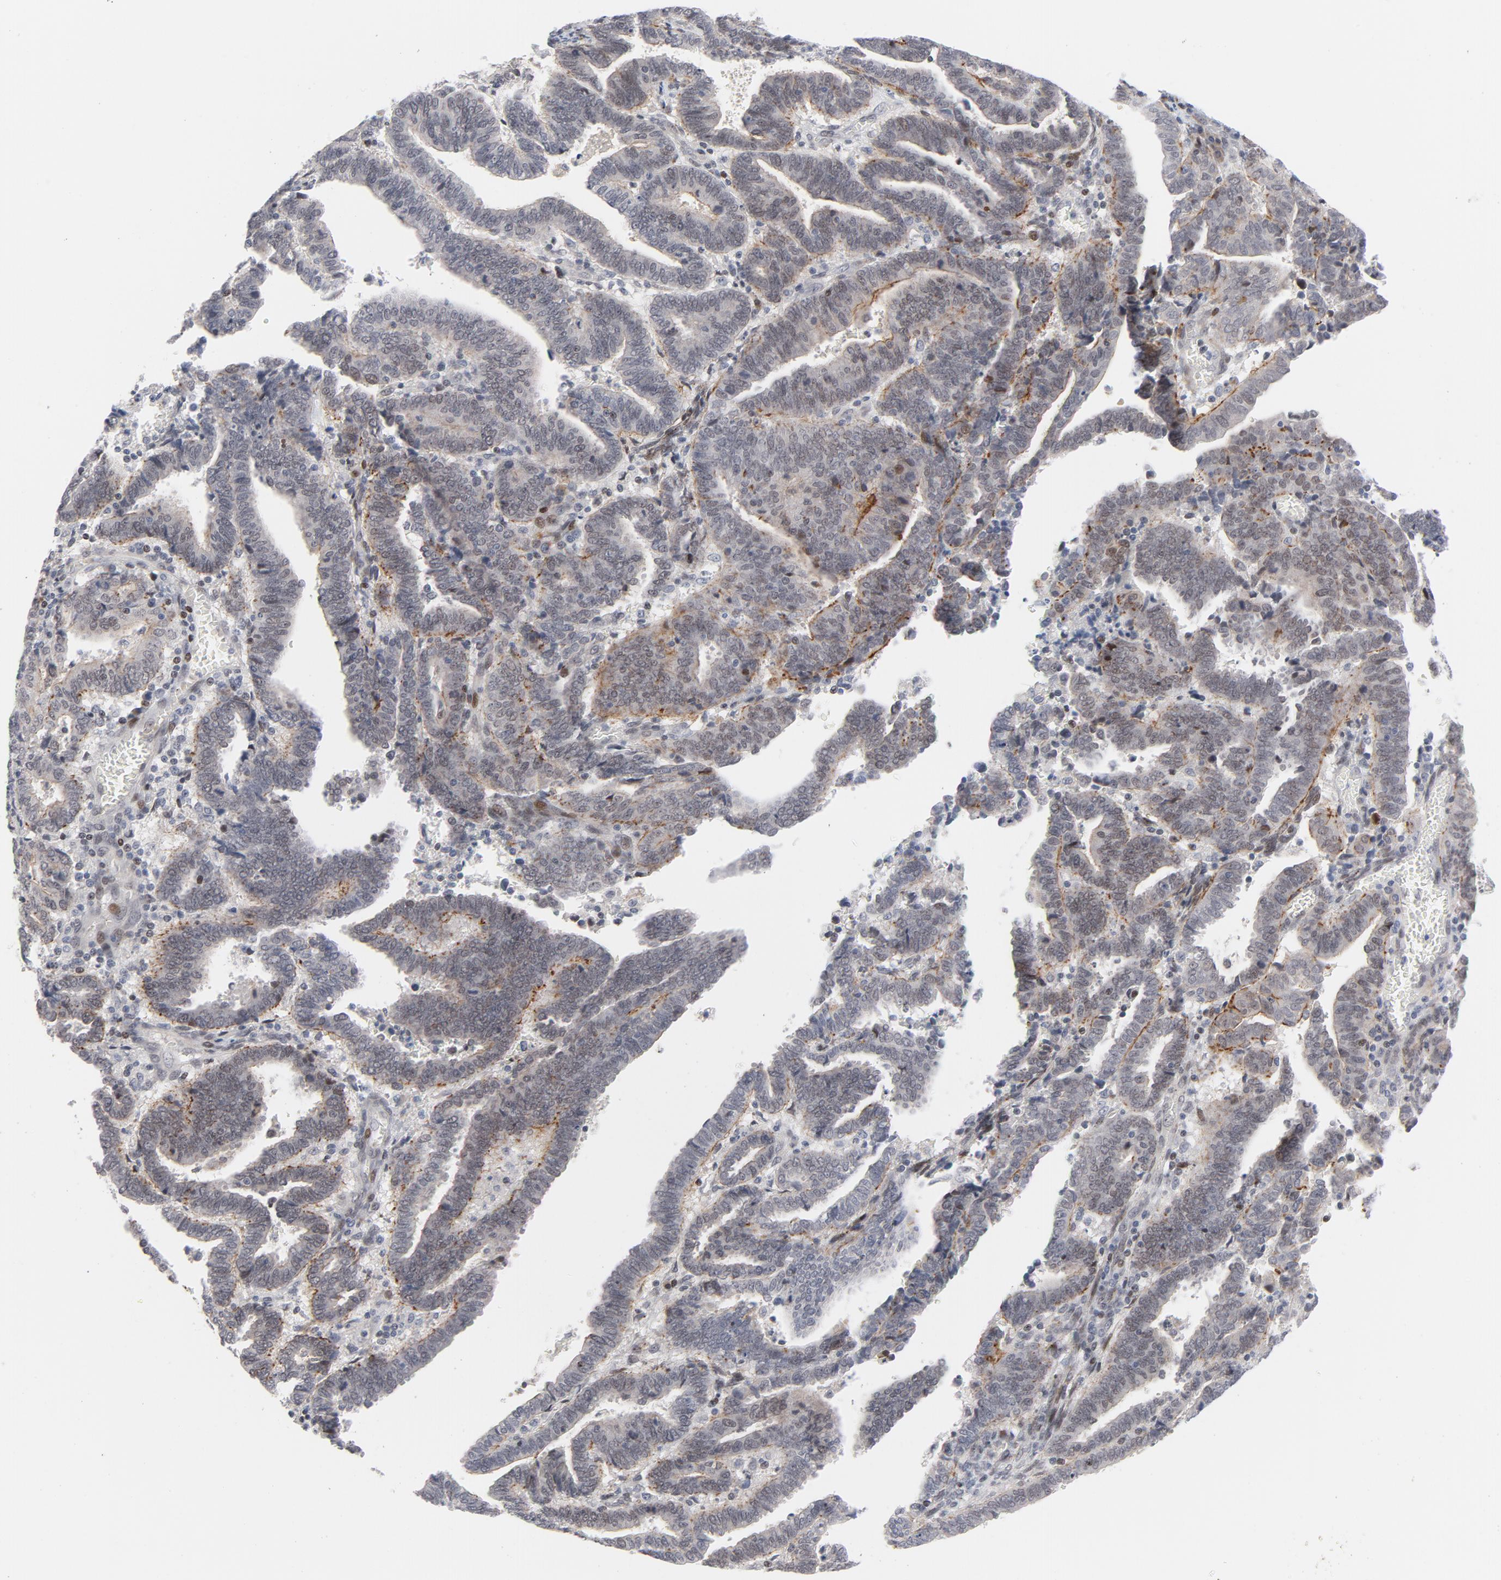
{"staining": {"intensity": "weak", "quantity": "<25%", "location": "nuclear"}, "tissue": "endometrial cancer", "cell_type": "Tumor cells", "image_type": "cancer", "snomed": [{"axis": "morphology", "description": "Adenocarcinoma, NOS"}, {"axis": "topography", "description": "Uterus"}], "caption": "The immunohistochemistry (IHC) photomicrograph has no significant expression in tumor cells of endometrial cancer (adenocarcinoma) tissue.", "gene": "NFIC", "patient": {"sex": "female", "age": 83}}